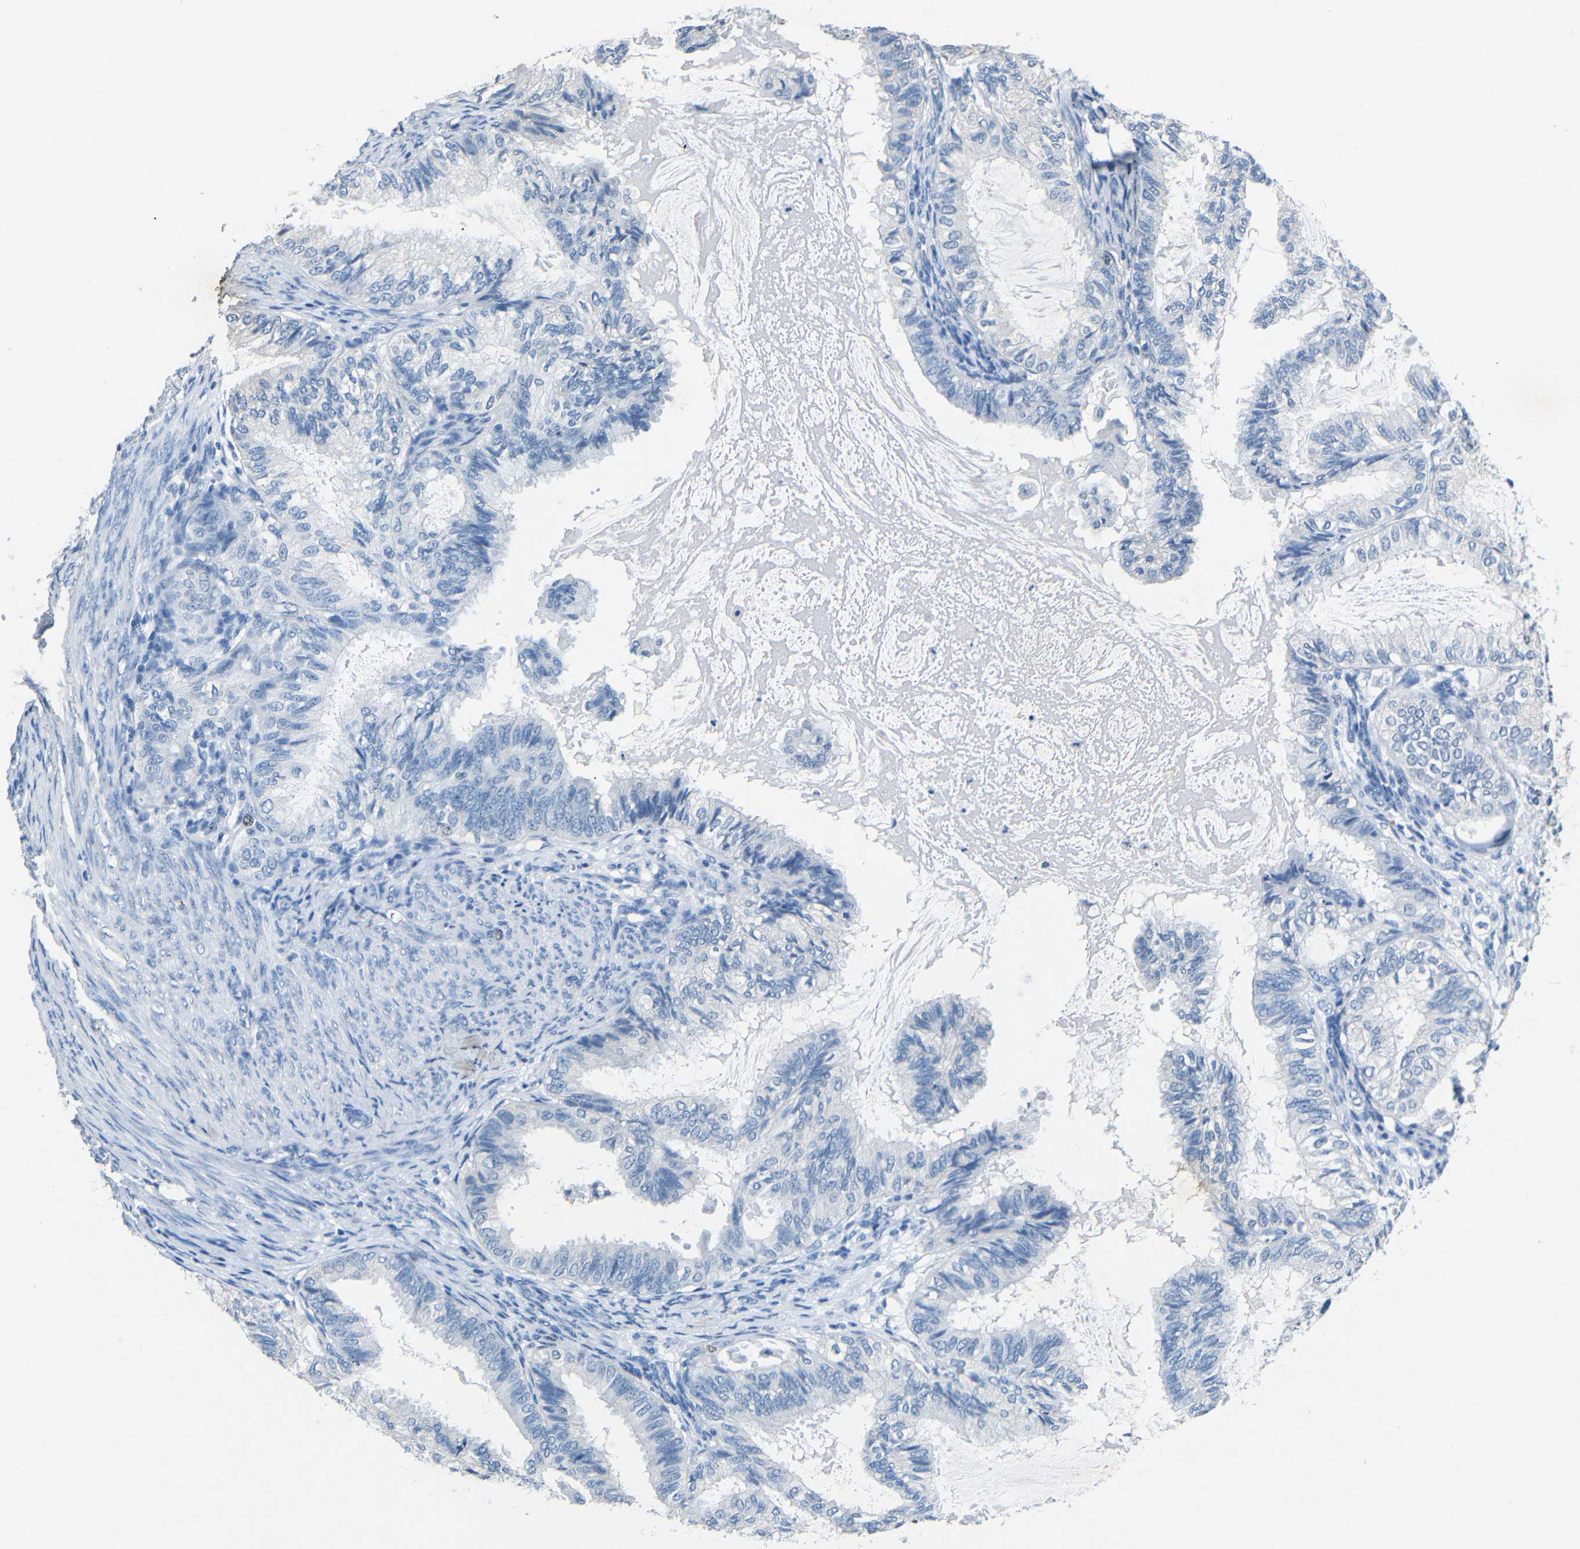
{"staining": {"intensity": "negative", "quantity": "none", "location": "none"}, "tissue": "cervical cancer", "cell_type": "Tumor cells", "image_type": "cancer", "snomed": [{"axis": "morphology", "description": "Normal tissue, NOS"}, {"axis": "morphology", "description": "Adenocarcinoma, NOS"}, {"axis": "topography", "description": "Cervix"}, {"axis": "topography", "description": "Endometrium"}], "caption": "Immunohistochemistry image of cervical adenocarcinoma stained for a protein (brown), which shows no expression in tumor cells.", "gene": "INCENP", "patient": {"sex": "female", "age": 86}}